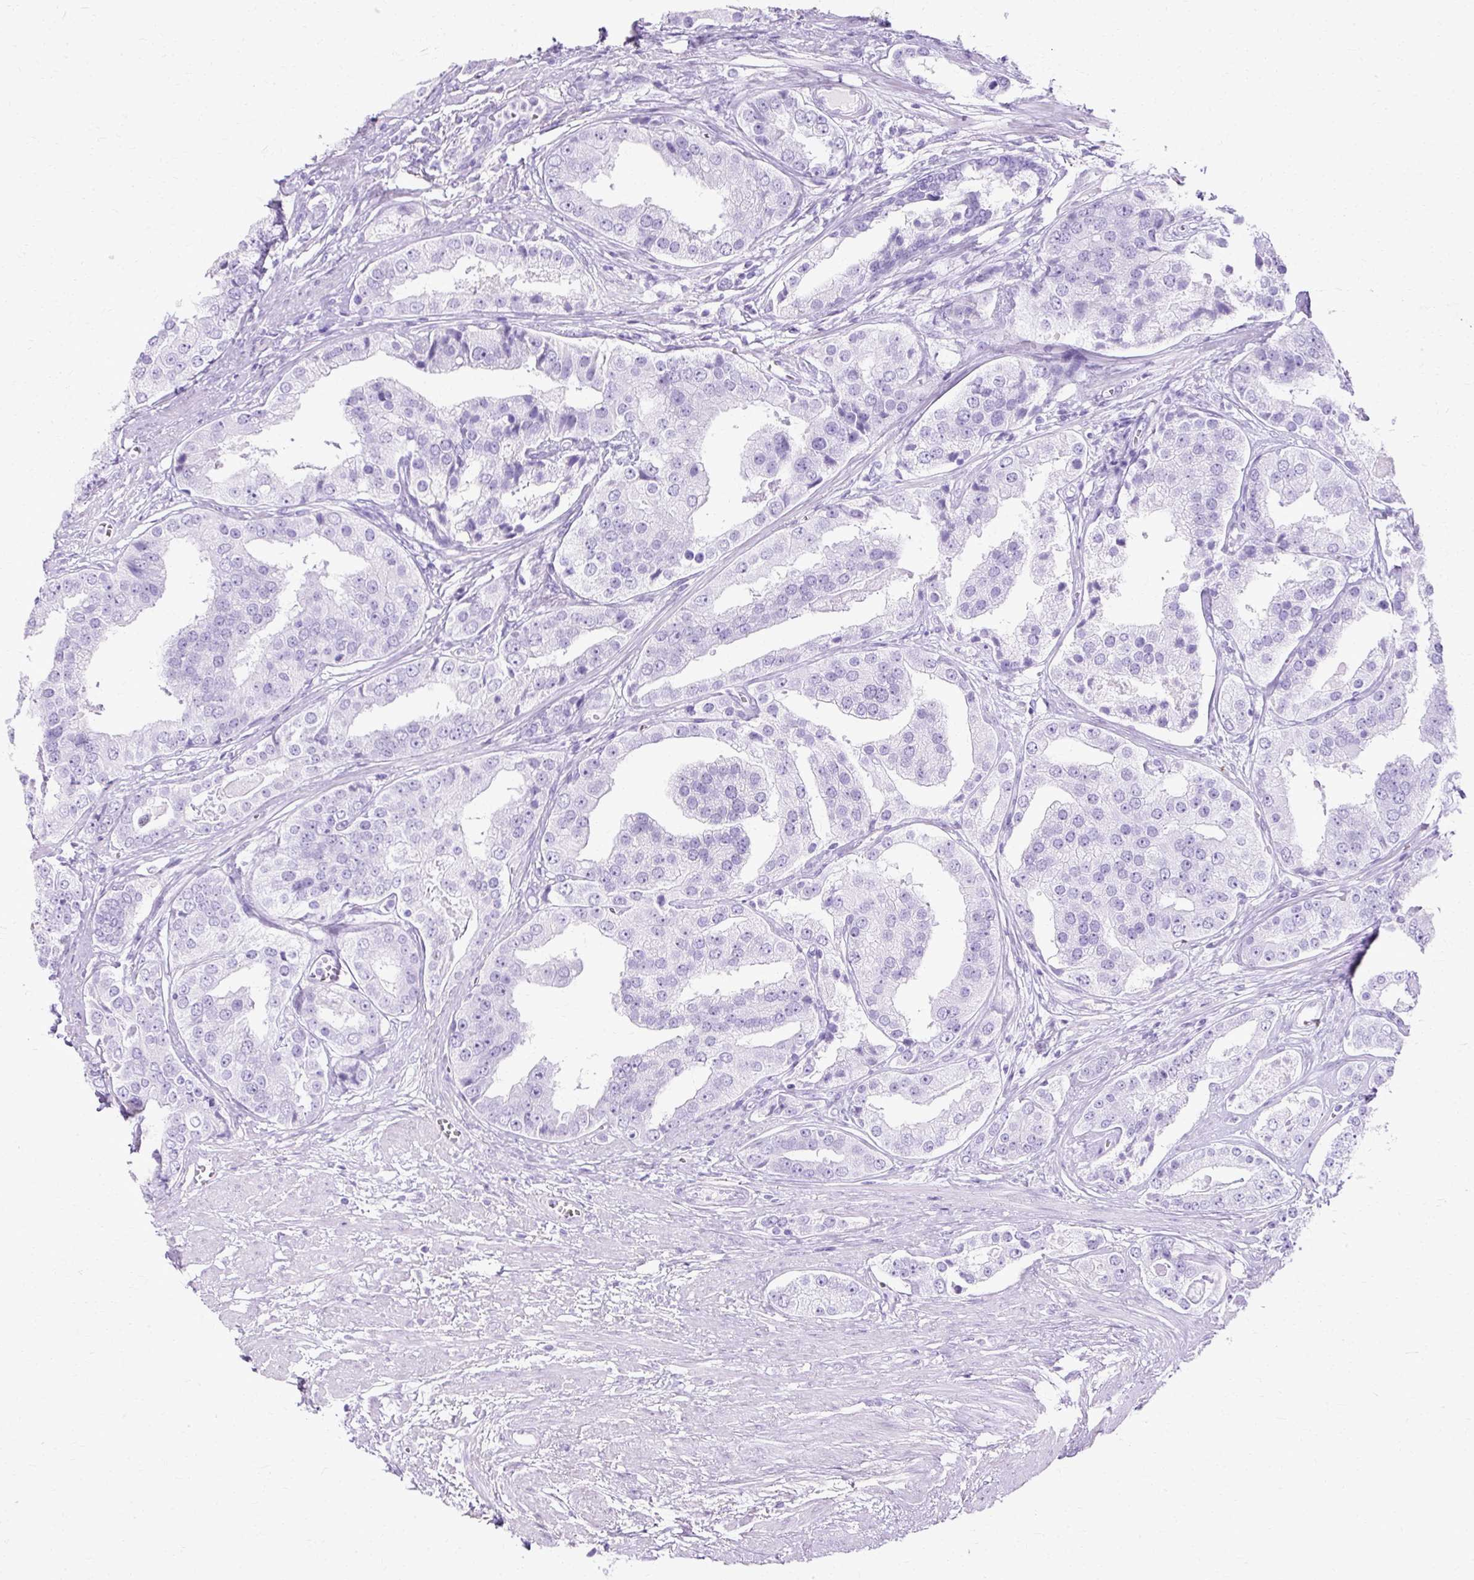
{"staining": {"intensity": "negative", "quantity": "none", "location": "none"}, "tissue": "prostate cancer", "cell_type": "Tumor cells", "image_type": "cancer", "snomed": [{"axis": "morphology", "description": "Adenocarcinoma, High grade"}, {"axis": "topography", "description": "Prostate"}], "caption": "This is a histopathology image of immunohistochemistry (IHC) staining of prostate cancer, which shows no expression in tumor cells. The staining is performed using DAB (3,3'-diaminobenzidine) brown chromogen with nuclei counter-stained in using hematoxylin.", "gene": "HSD11B1", "patient": {"sex": "male", "age": 71}}